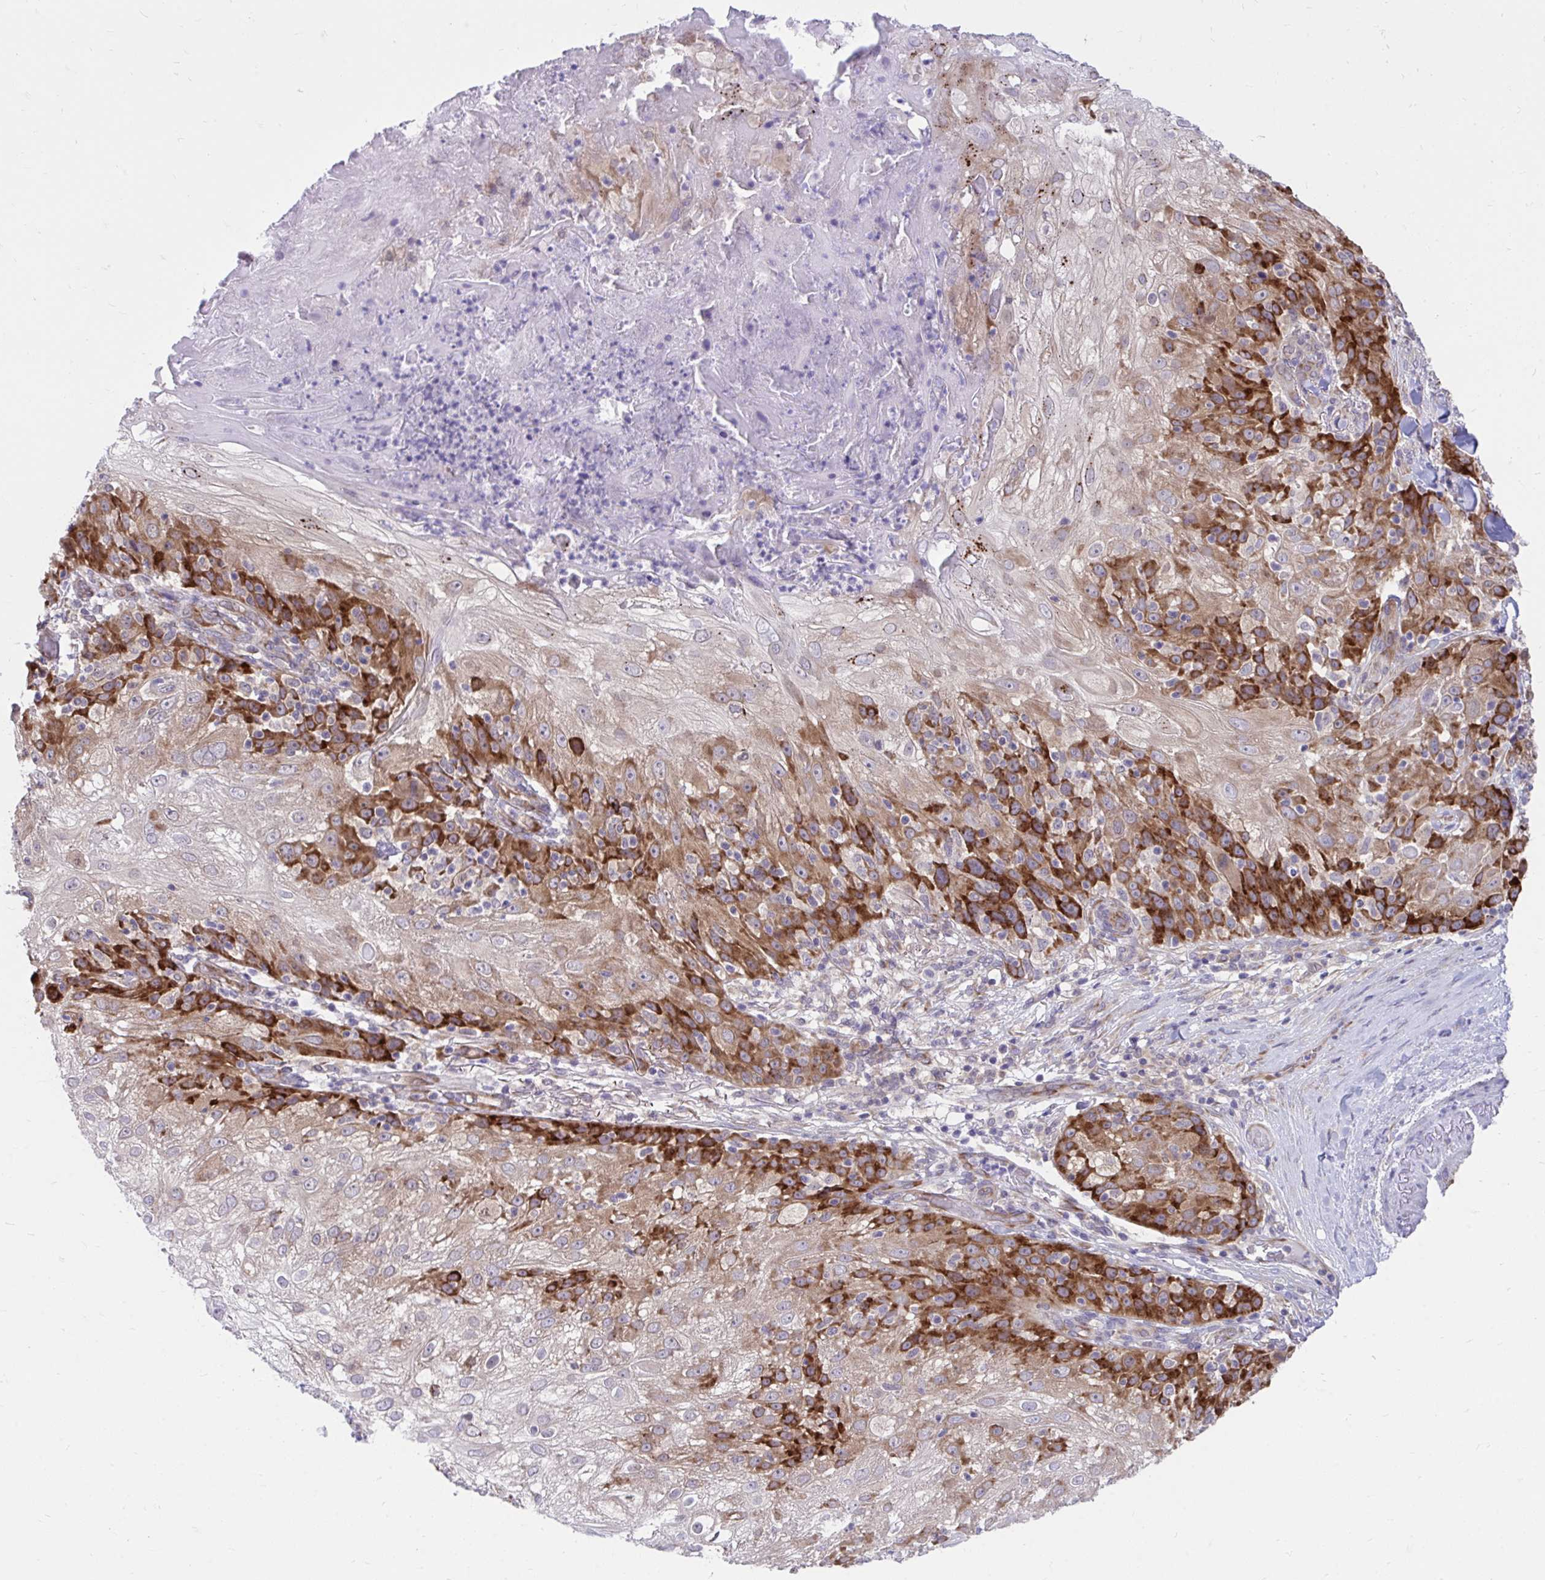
{"staining": {"intensity": "strong", "quantity": "<25%", "location": "cytoplasmic/membranous"}, "tissue": "skin cancer", "cell_type": "Tumor cells", "image_type": "cancer", "snomed": [{"axis": "morphology", "description": "Normal tissue, NOS"}, {"axis": "morphology", "description": "Squamous cell carcinoma, NOS"}, {"axis": "topography", "description": "Skin"}], "caption": "A histopathology image of human skin cancer (squamous cell carcinoma) stained for a protein displays strong cytoplasmic/membranous brown staining in tumor cells.", "gene": "SELENON", "patient": {"sex": "female", "age": 83}}